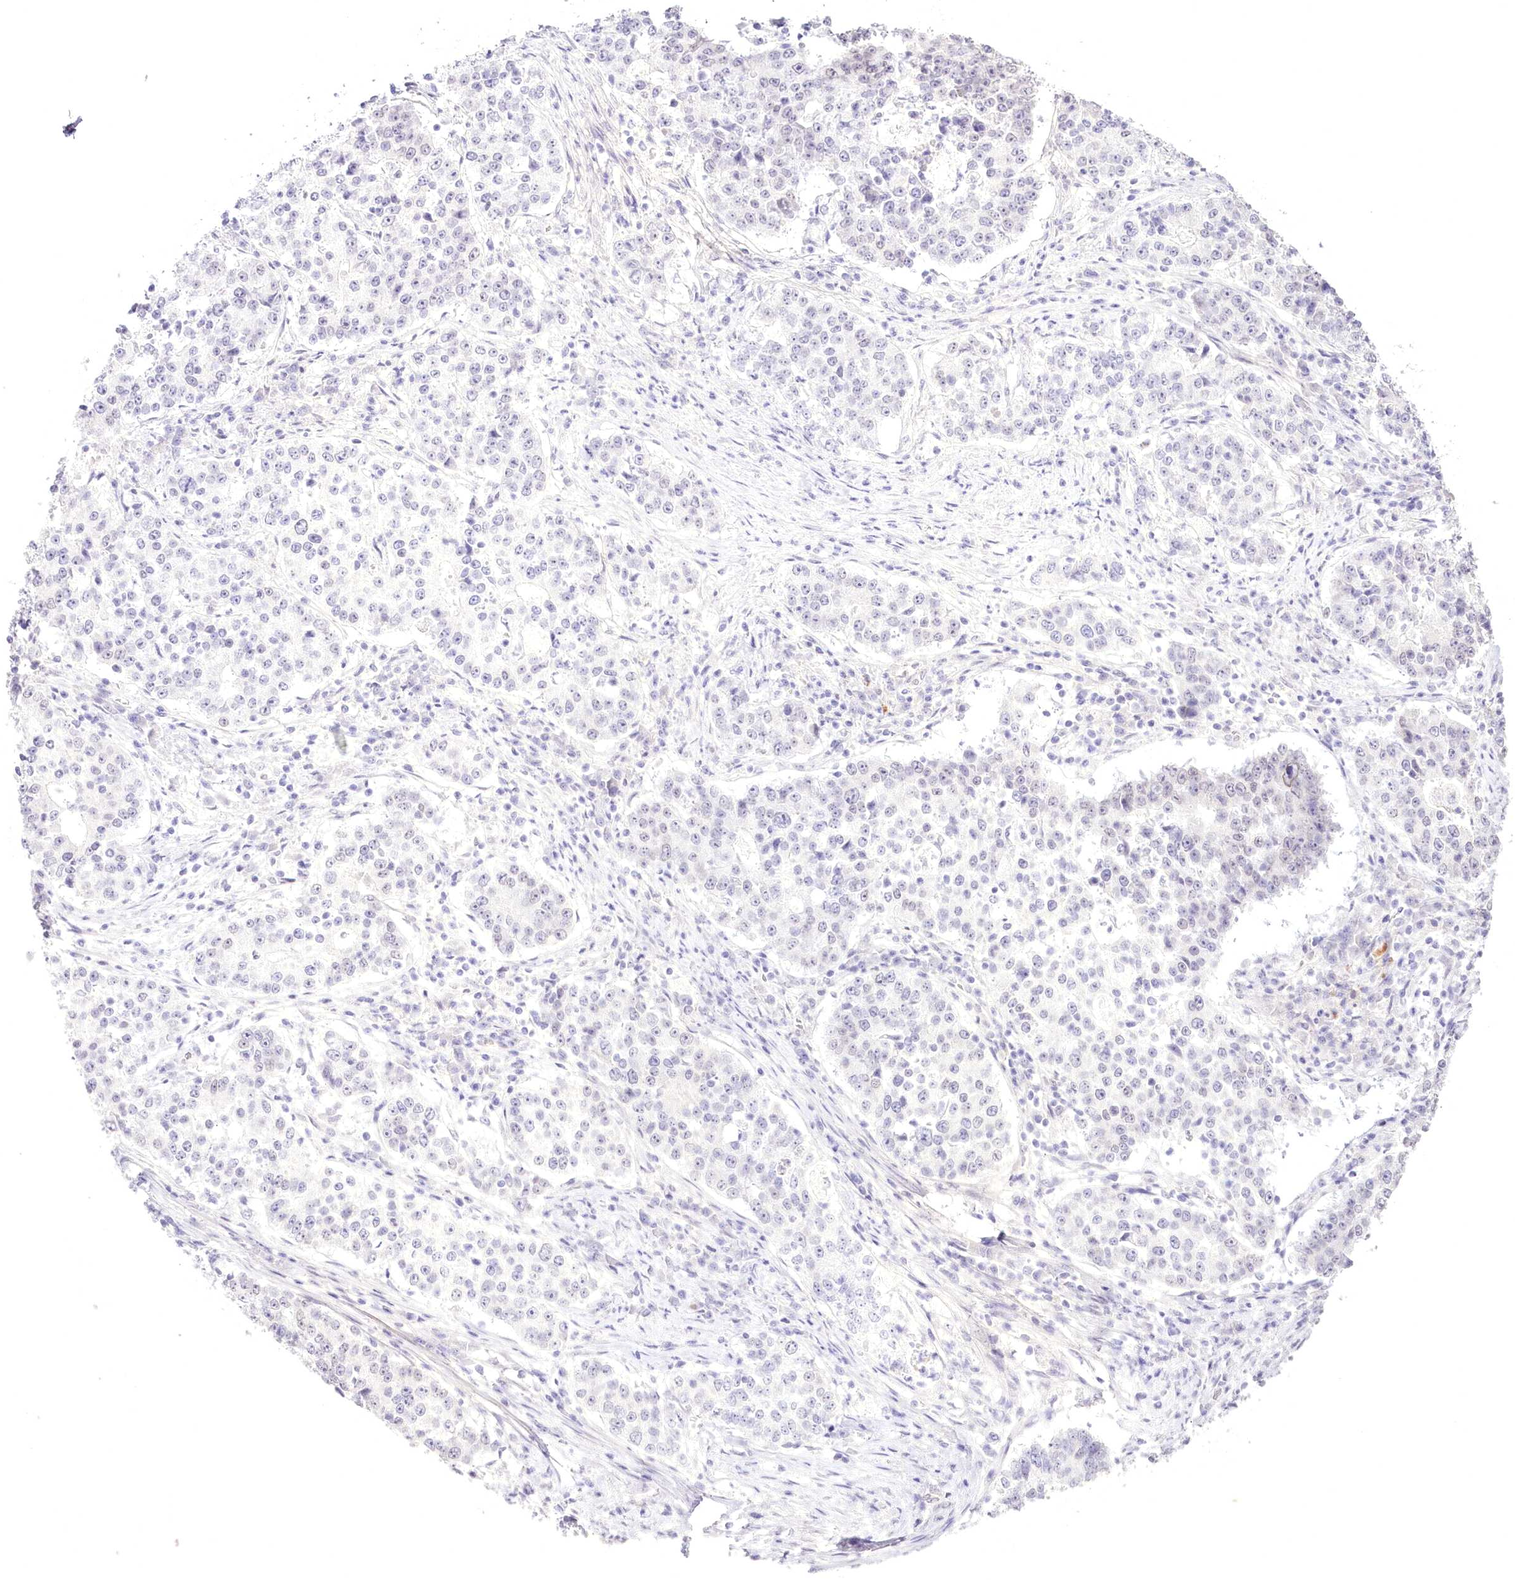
{"staining": {"intensity": "negative", "quantity": "none", "location": "none"}, "tissue": "stomach cancer", "cell_type": "Tumor cells", "image_type": "cancer", "snomed": [{"axis": "morphology", "description": "Adenocarcinoma, NOS"}, {"axis": "topography", "description": "Stomach"}], "caption": "A high-resolution image shows immunohistochemistry (IHC) staining of stomach cancer (adenocarcinoma), which exhibits no significant positivity in tumor cells.", "gene": "SLC39A10", "patient": {"sex": "male", "age": 59}}